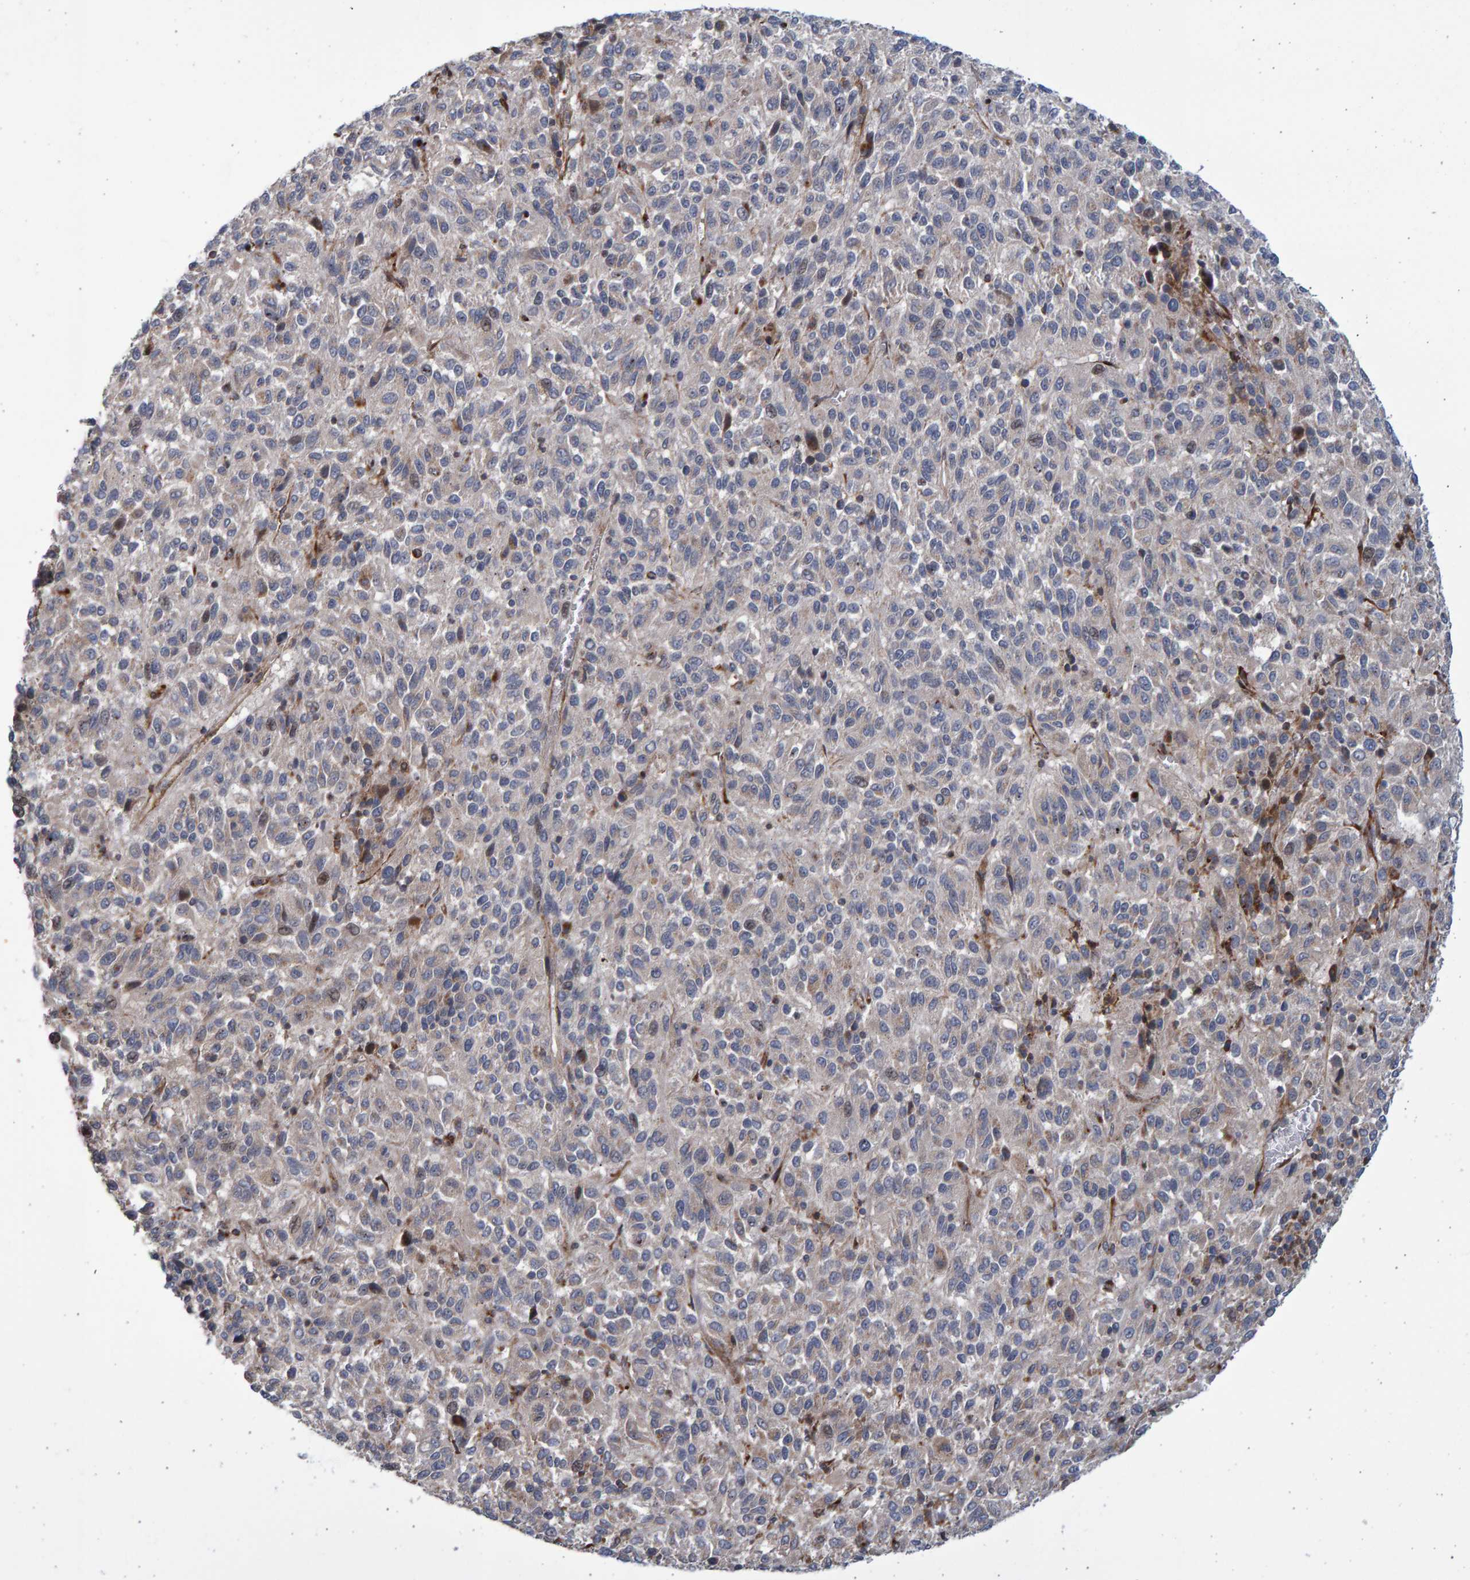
{"staining": {"intensity": "weak", "quantity": "<25%", "location": "cytoplasmic/membranous"}, "tissue": "melanoma", "cell_type": "Tumor cells", "image_type": "cancer", "snomed": [{"axis": "morphology", "description": "Malignant melanoma, Metastatic site"}, {"axis": "topography", "description": "Lung"}], "caption": "High power microscopy micrograph of an IHC micrograph of malignant melanoma (metastatic site), revealing no significant staining in tumor cells.", "gene": "LRBA", "patient": {"sex": "male", "age": 64}}